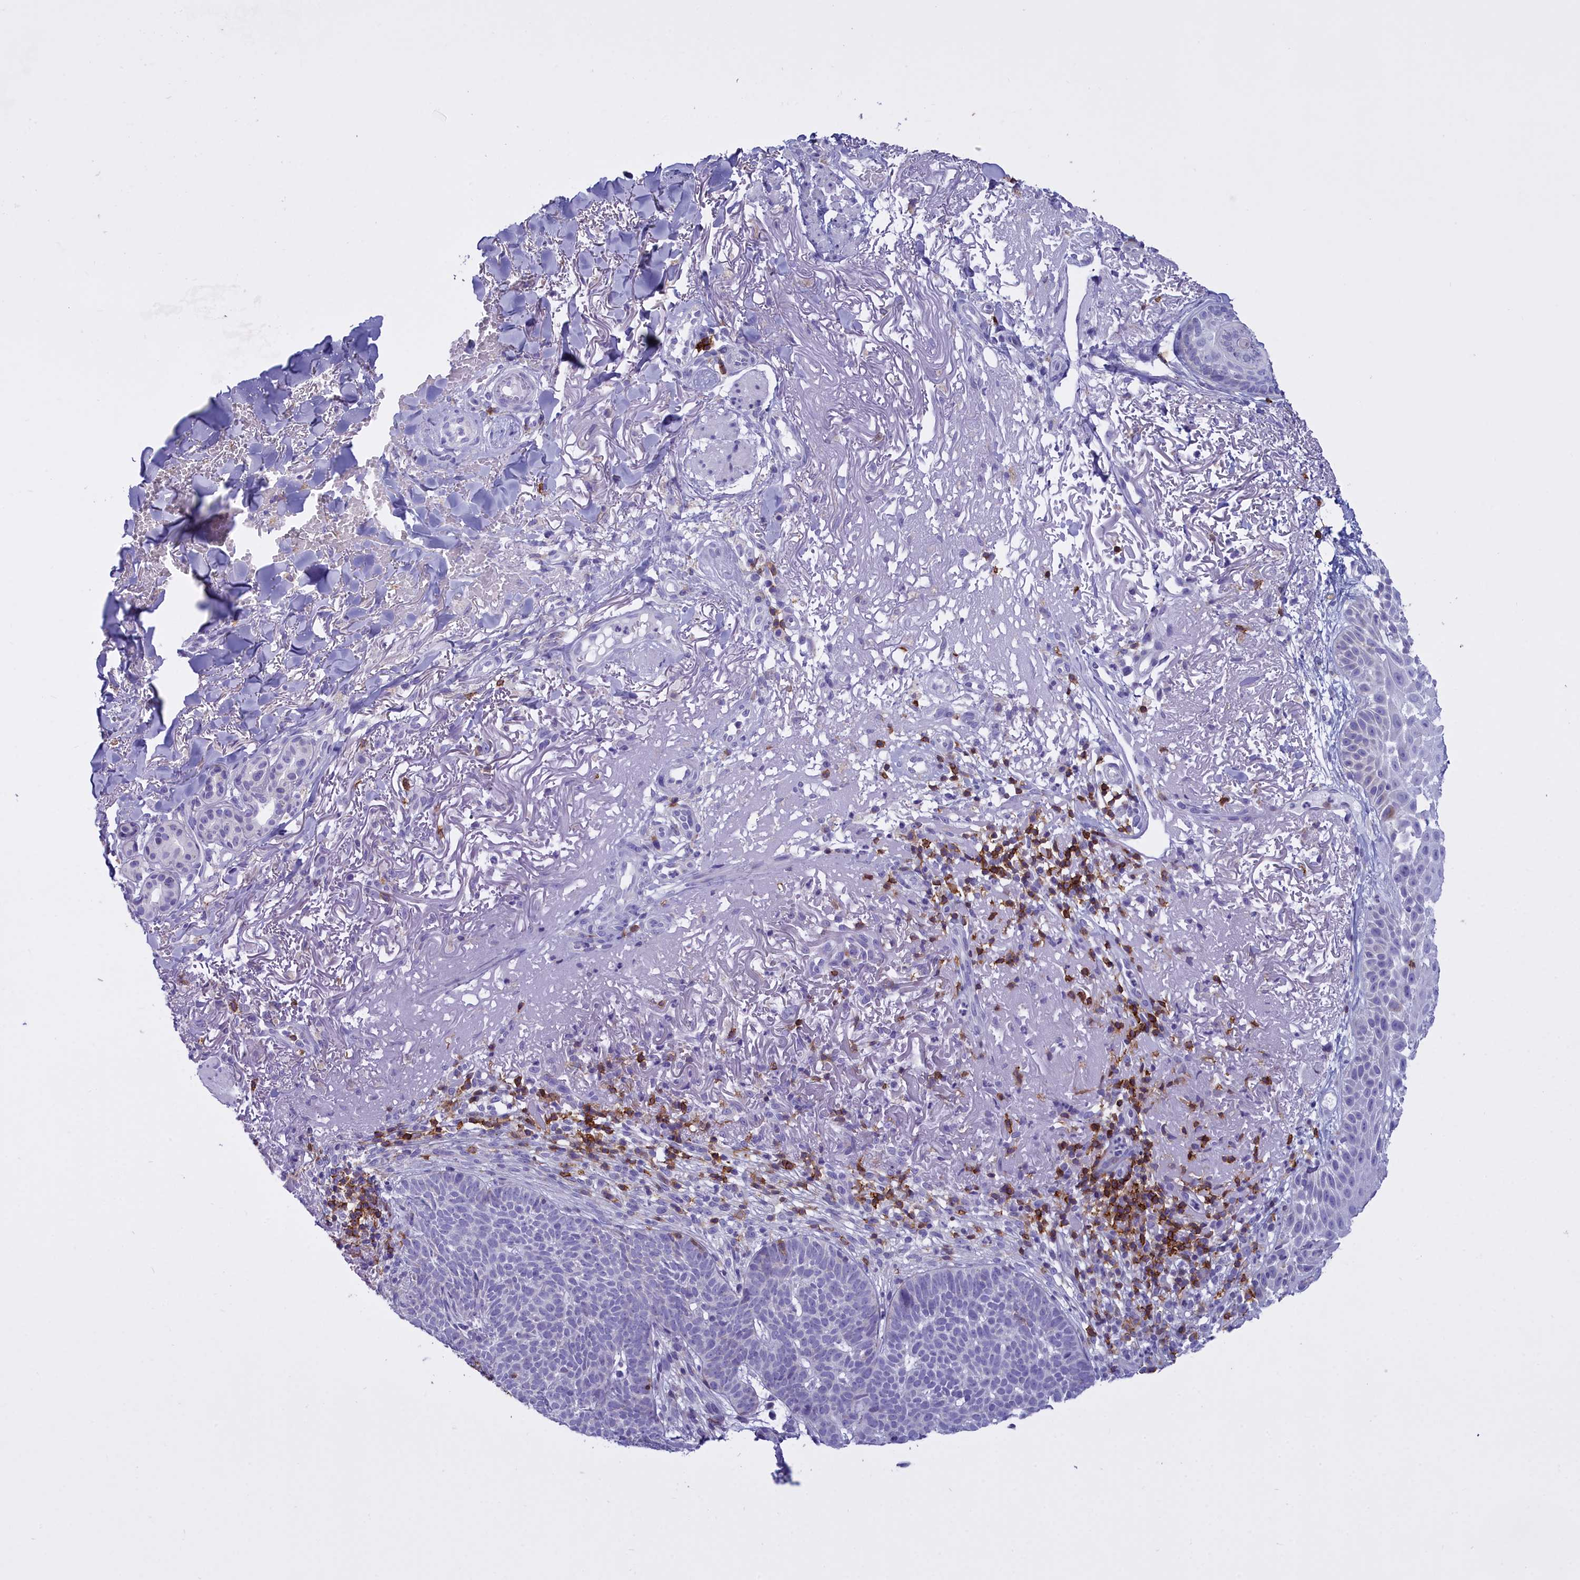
{"staining": {"intensity": "negative", "quantity": "none", "location": "none"}, "tissue": "skin cancer", "cell_type": "Tumor cells", "image_type": "cancer", "snomed": [{"axis": "morphology", "description": "Basal cell carcinoma"}, {"axis": "topography", "description": "Skin"}], "caption": "This is an immunohistochemistry (IHC) micrograph of human skin basal cell carcinoma. There is no staining in tumor cells.", "gene": "CD5", "patient": {"sex": "female", "age": 78}}